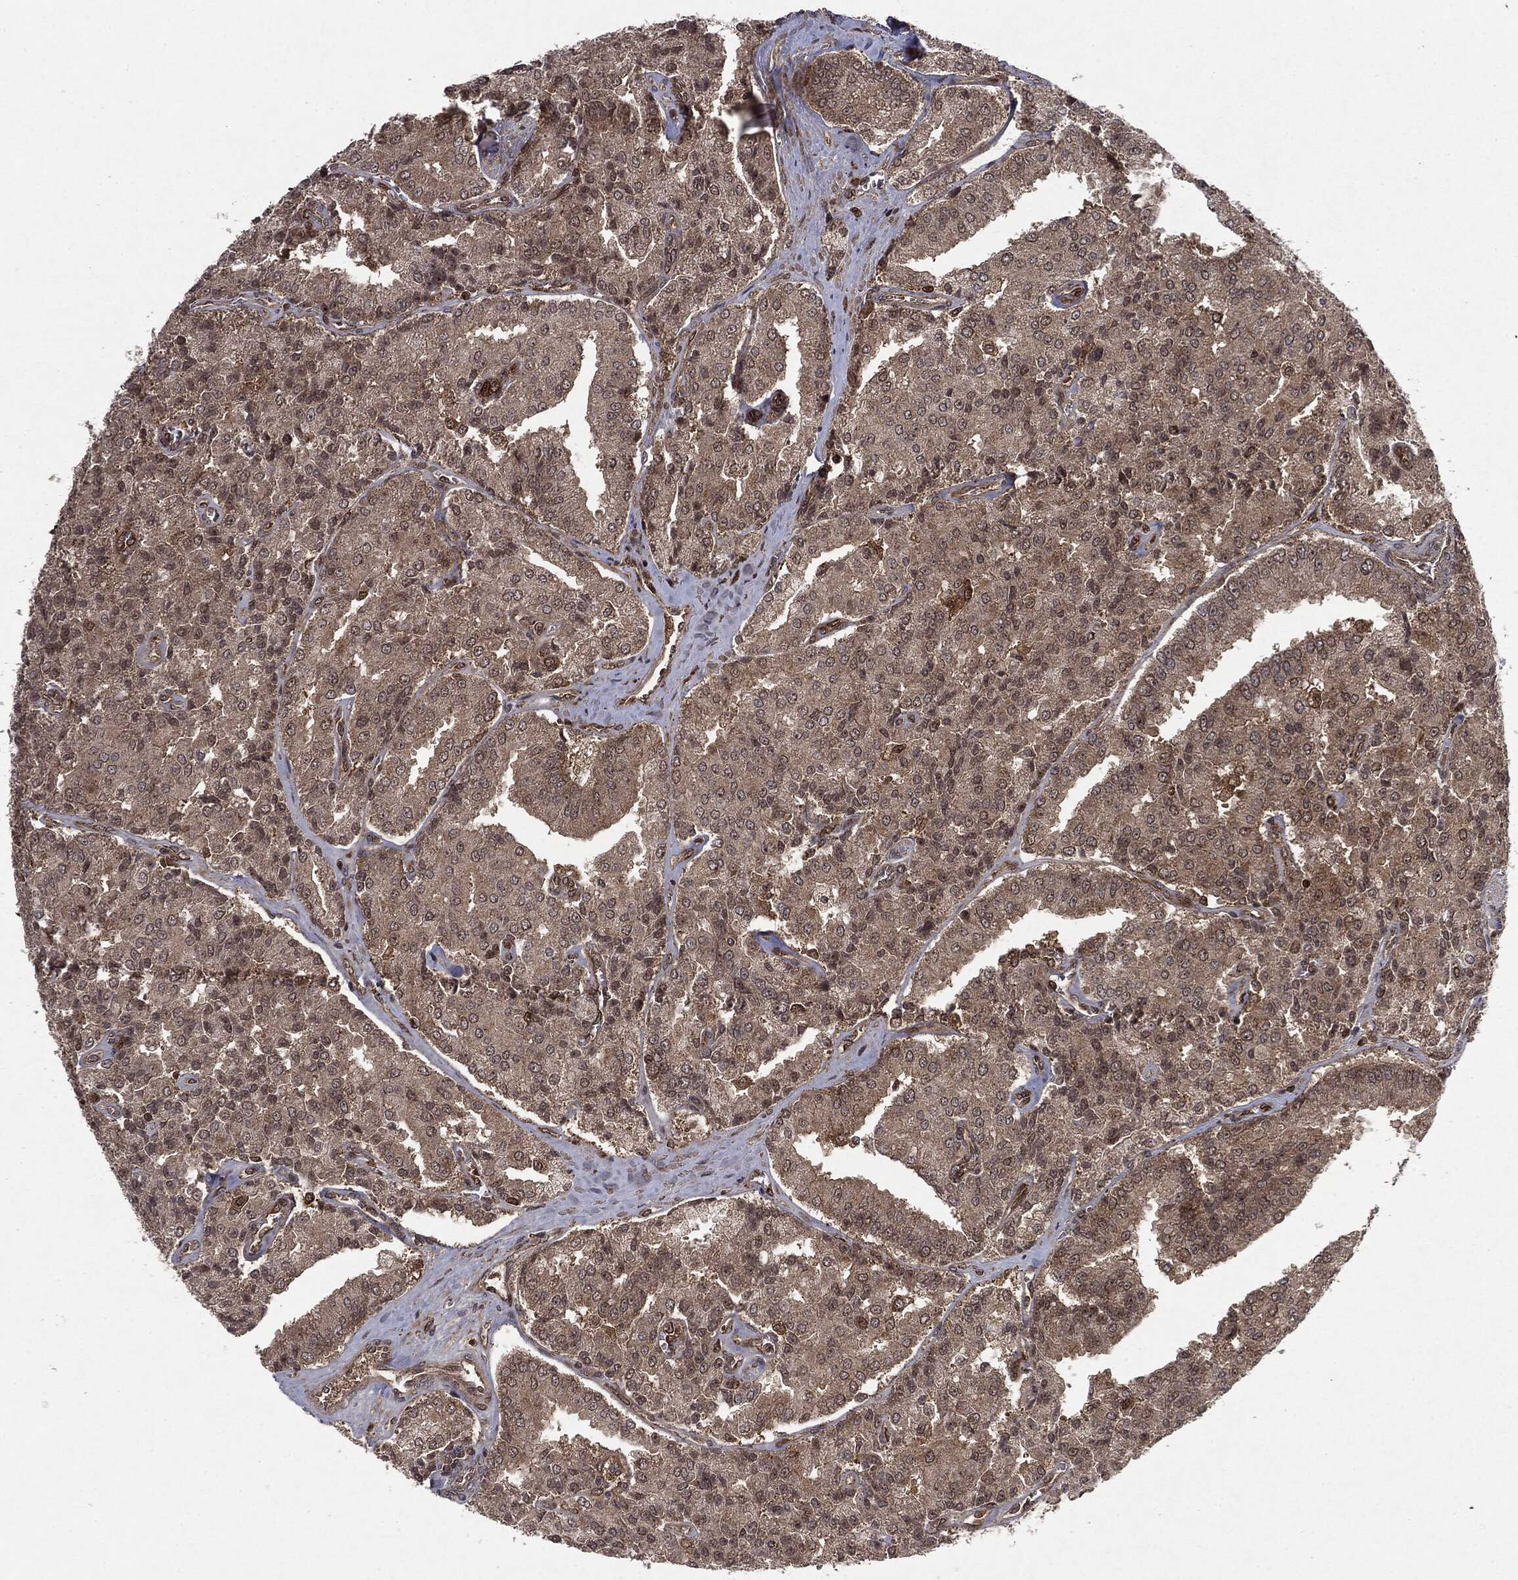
{"staining": {"intensity": "weak", "quantity": "<25%", "location": "cytoplasmic/membranous"}, "tissue": "prostate cancer", "cell_type": "Tumor cells", "image_type": "cancer", "snomed": [{"axis": "morphology", "description": "Adenocarcinoma, NOS"}, {"axis": "topography", "description": "Prostate and seminal vesicle, NOS"}, {"axis": "topography", "description": "Prostate"}], "caption": "Prostate adenocarcinoma was stained to show a protein in brown. There is no significant expression in tumor cells. Nuclei are stained in blue.", "gene": "OTUB1", "patient": {"sex": "male", "age": 67}}